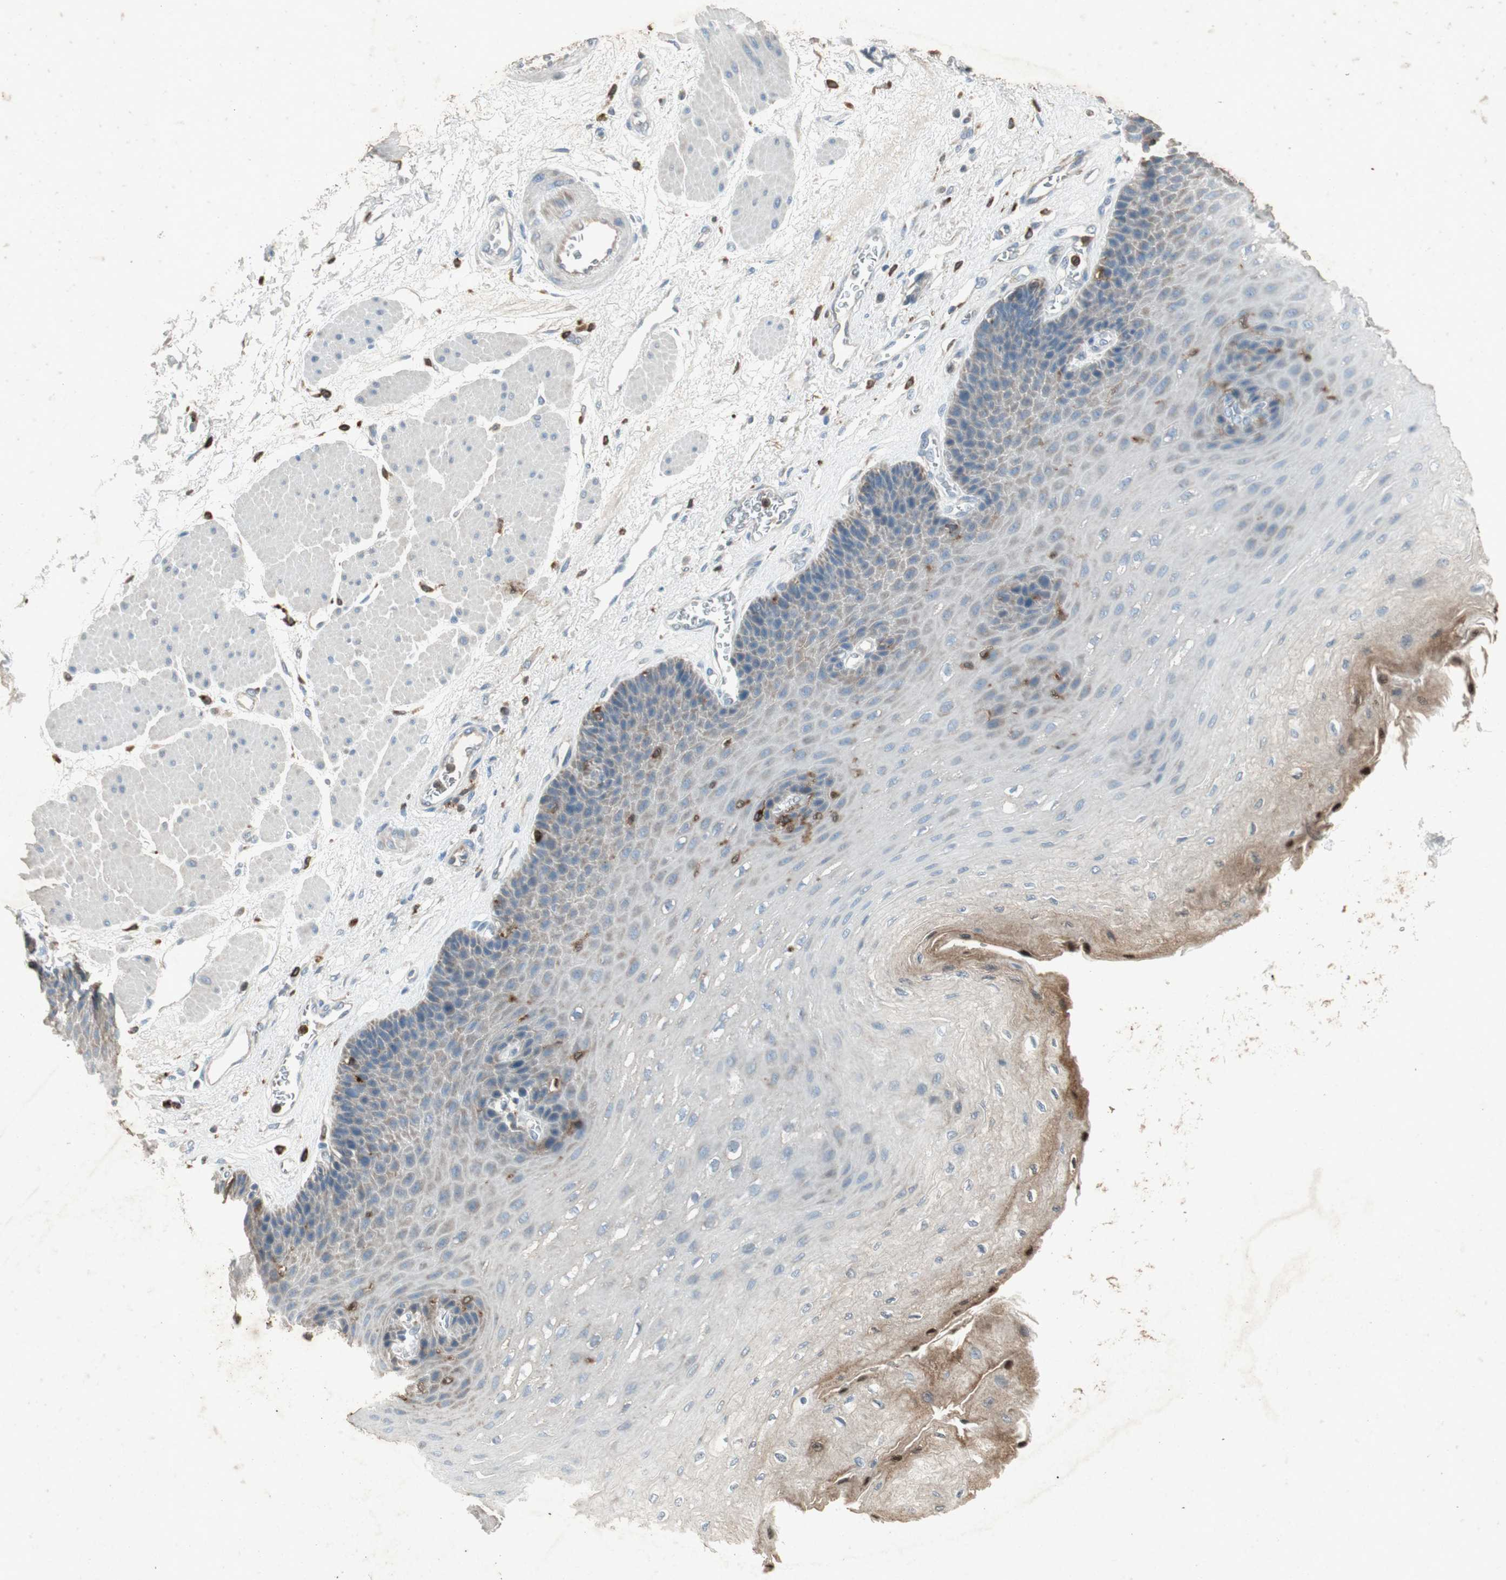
{"staining": {"intensity": "moderate", "quantity": "<25%", "location": "cytoplasmic/membranous"}, "tissue": "esophagus", "cell_type": "Squamous epithelial cells", "image_type": "normal", "snomed": [{"axis": "morphology", "description": "Normal tissue, NOS"}, {"axis": "topography", "description": "Esophagus"}], "caption": "IHC photomicrograph of normal esophagus: esophagus stained using immunohistochemistry (IHC) demonstrates low levels of moderate protein expression localized specifically in the cytoplasmic/membranous of squamous epithelial cells, appearing as a cytoplasmic/membranous brown color.", "gene": "TYROBP", "patient": {"sex": "female", "age": 72}}